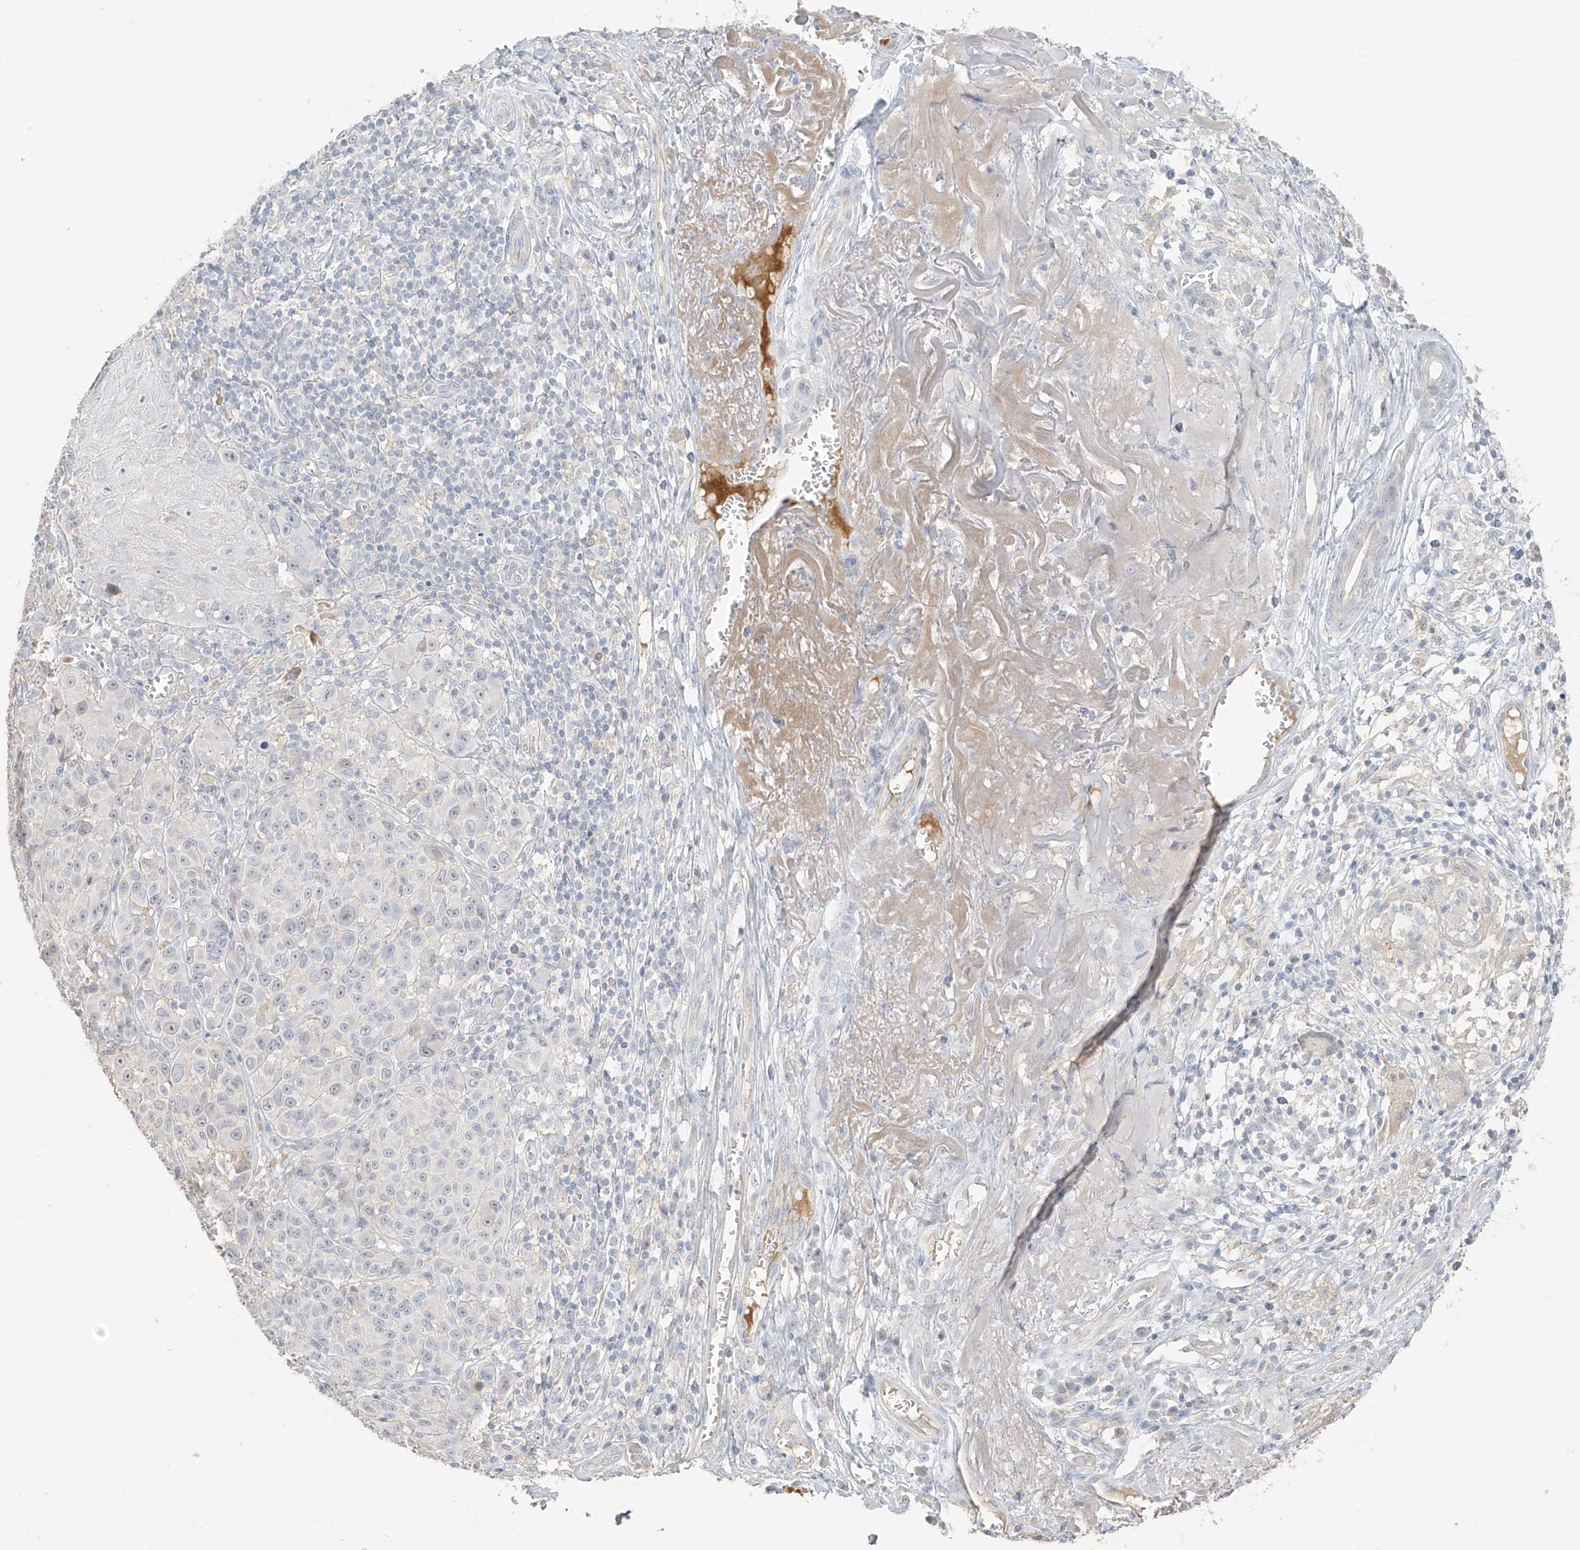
{"staining": {"intensity": "weak", "quantity": "<25%", "location": "nuclear"}, "tissue": "melanoma", "cell_type": "Tumor cells", "image_type": "cancer", "snomed": [{"axis": "morphology", "description": "Malignant melanoma, NOS"}, {"axis": "topography", "description": "Skin"}], "caption": "The image shows no staining of tumor cells in melanoma.", "gene": "ZBTB41", "patient": {"sex": "male", "age": 73}}